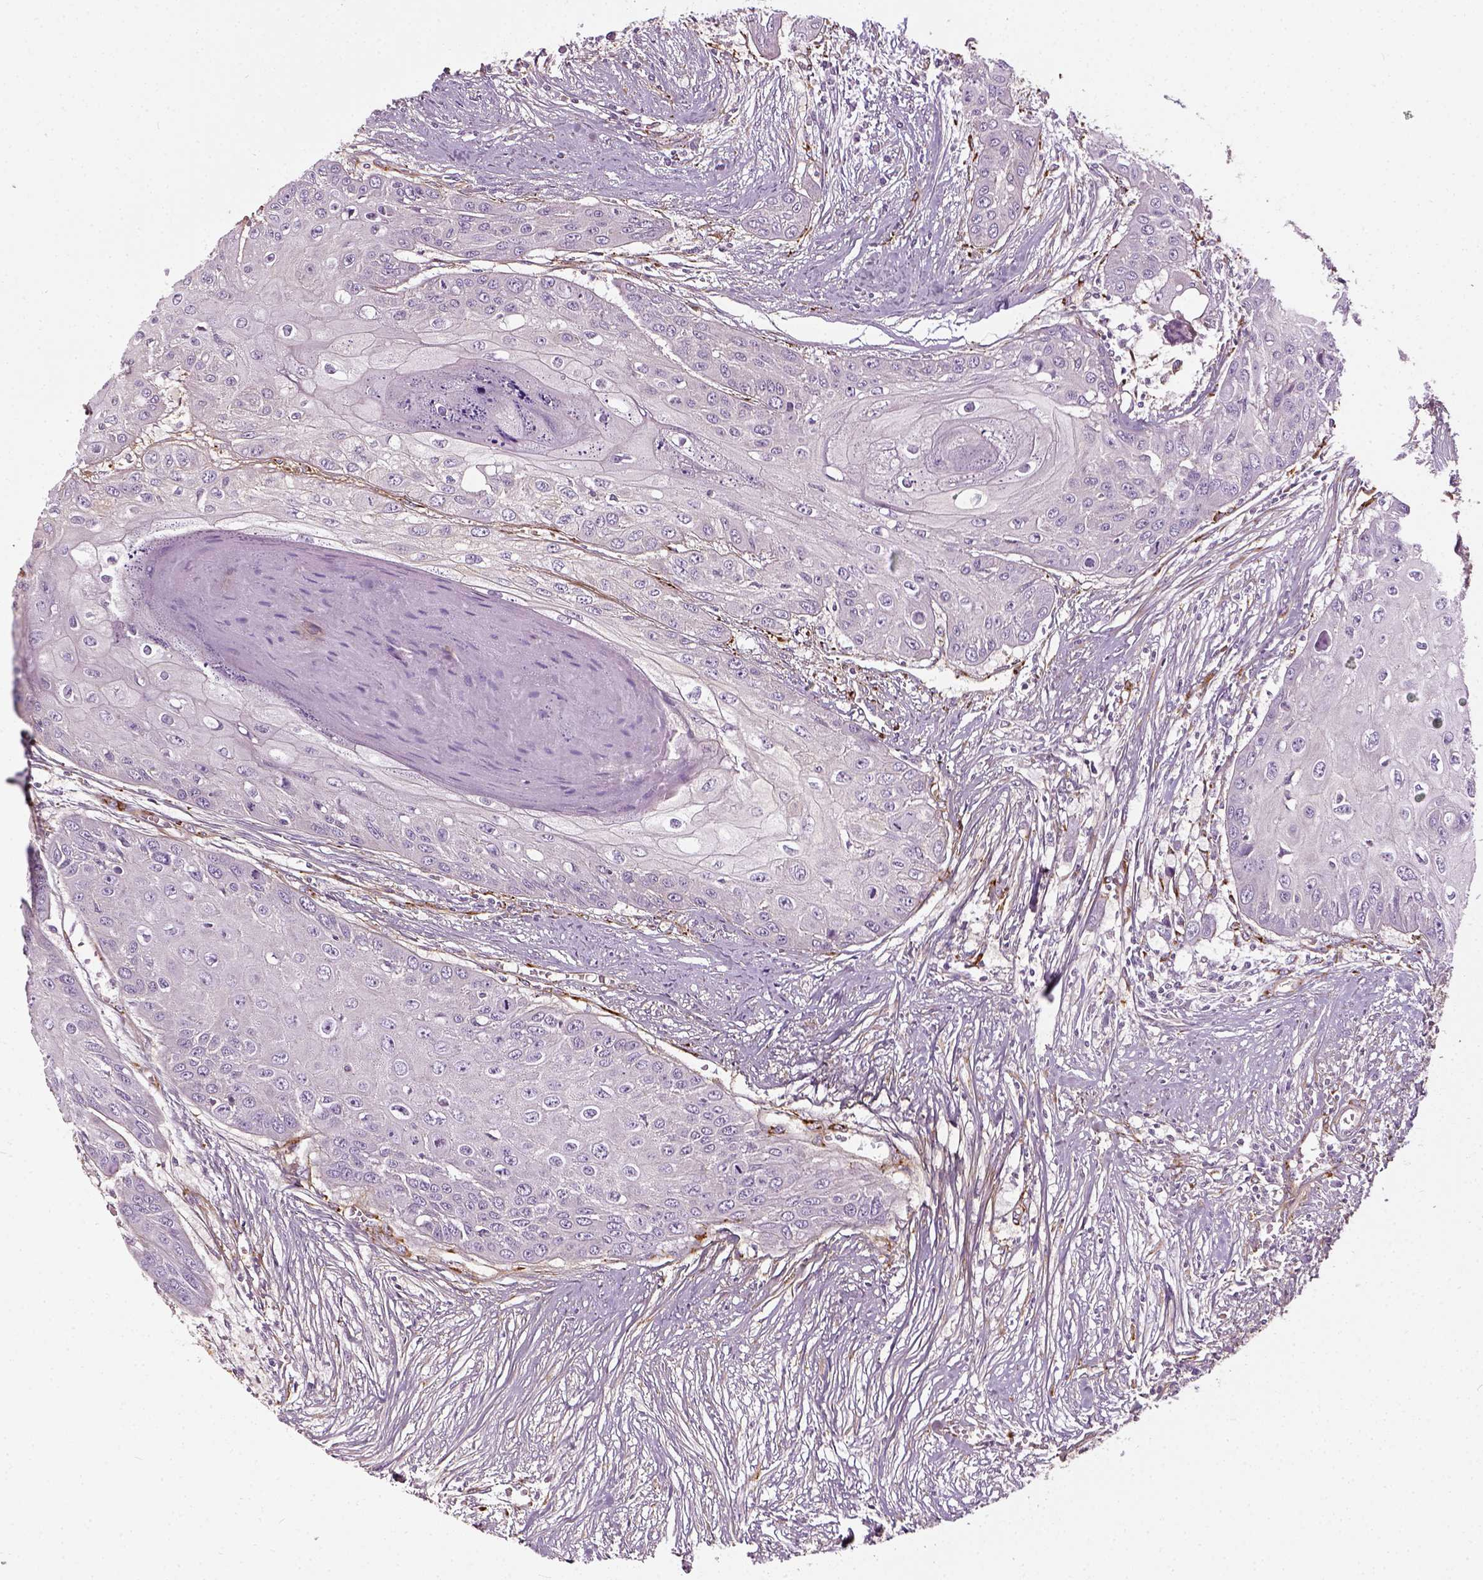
{"staining": {"intensity": "negative", "quantity": "none", "location": "none"}, "tissue": "head and neck cancer", "cell_type": "Tumor cells", "image_type": "cancer", "snomed": [{"axis": "morphology", "description": "Squamous cell carcinoma, NOS"}, {"axis": "topography", "description": "Oral tissue"}, {"axis": "topography", "description": "Head-Neck"}], "caption": "DAB immunohistochemical staining of head and neck cancer (squamous cell carcinoma) reveals no significant expression in tumor cells.", "gene": "COL6A2", "patient": {"sex": "male", "age": 71}}